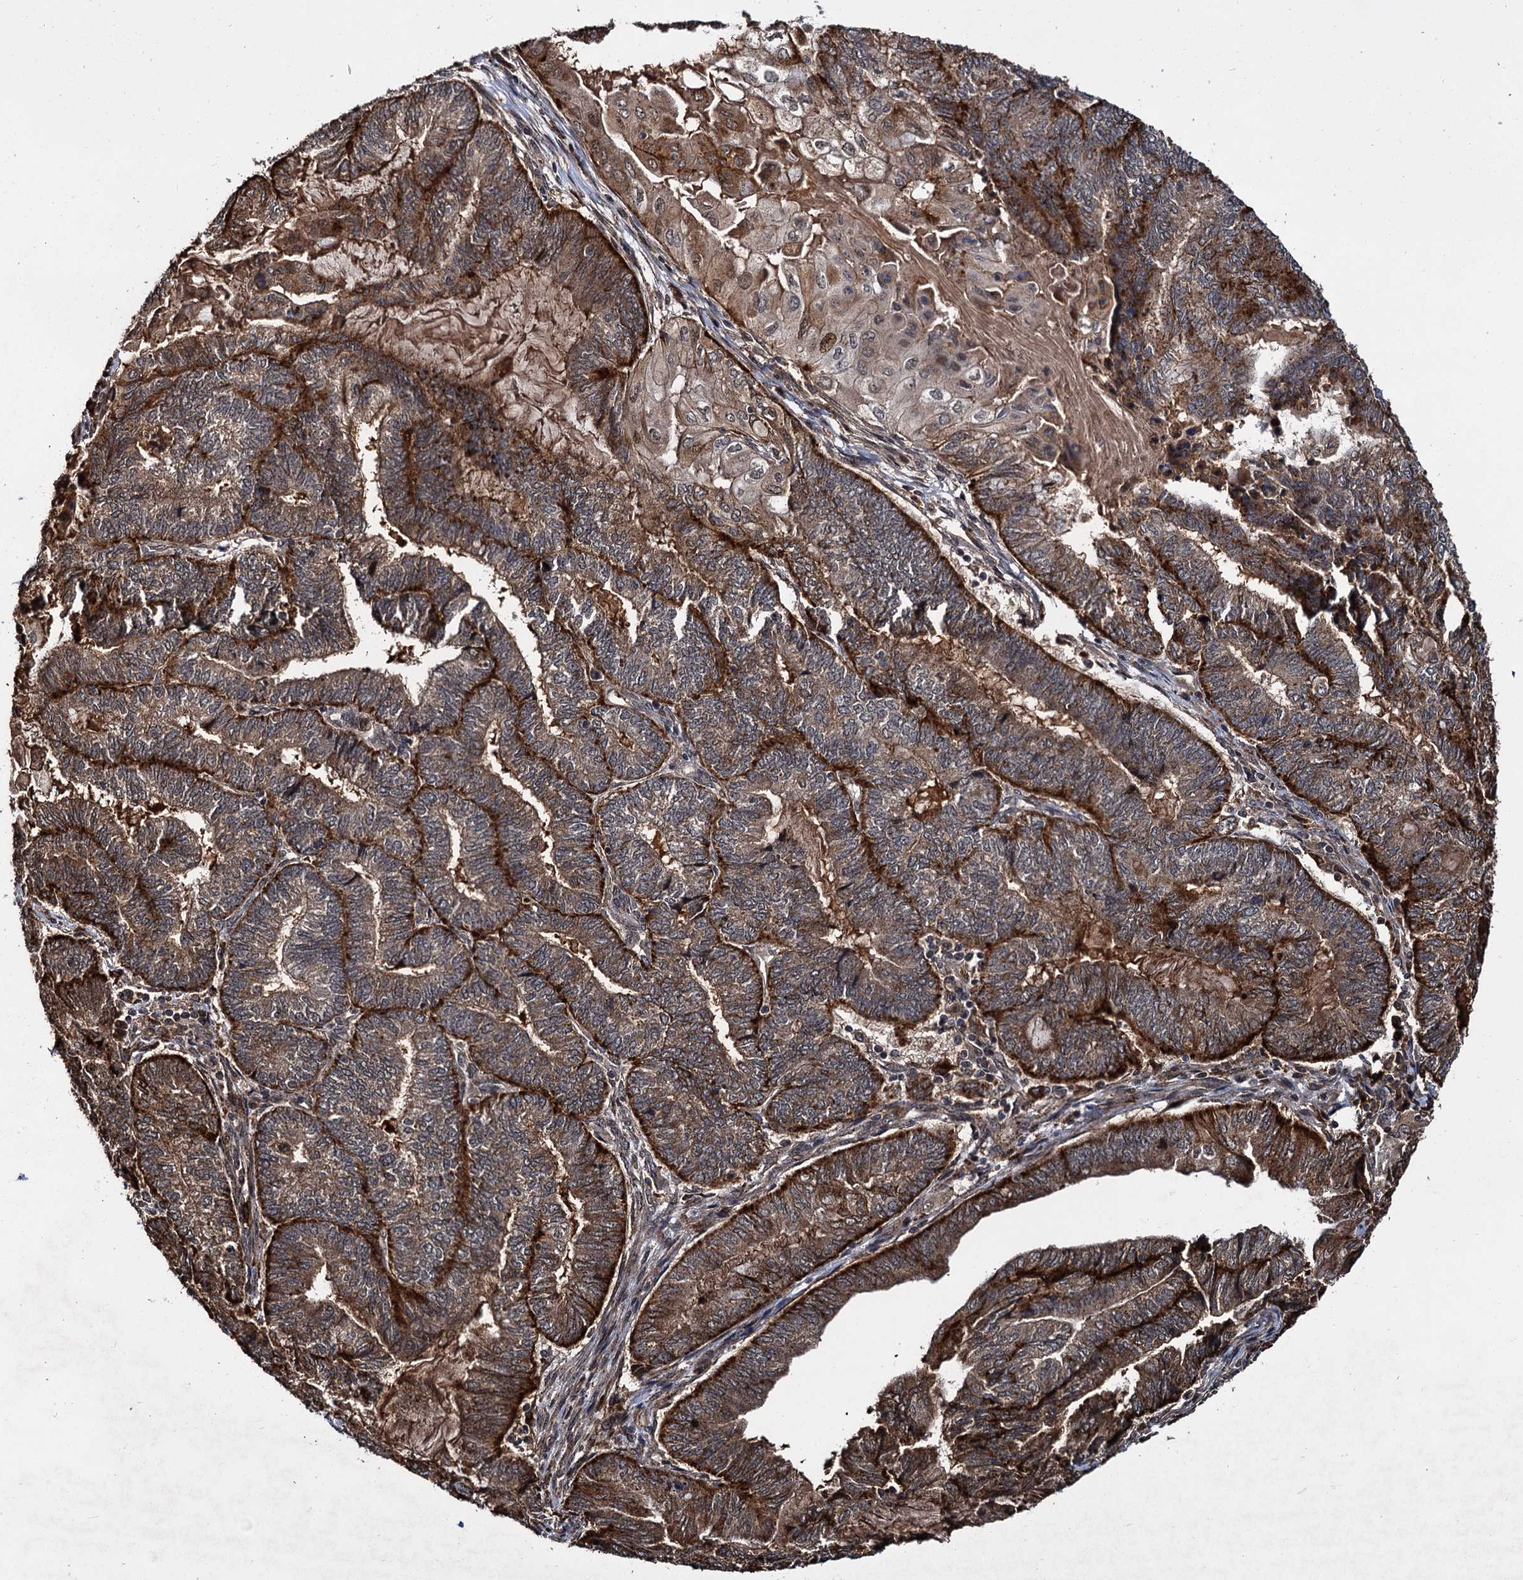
{"staining": {"intensity": "moderate", "quantity": ">75%", "location": "cytoplasmic/membranous"}, "tissue": "endometrial cancer", "cell_type": "Tumor cells", "image_type": "cancer", "snomed": [{"axis": "morphology", "description": "Adenocarcinoma, NOS"}, {"axis": "topography", "description": "Uterus"}, {"axis": "topography", "description": "Endometrium"}], "caption": "Immunohistochemistry (IHC) image of neoplastic tissue: endometrial cancer stained using immunohistochemistry exhibits medium levels of moderate protein expression localized specifically in the cytoplasmic/membranous of tumor cells, appearing as a cytoplasmic/membranous brown color.", "gene": "CEP192", "patient": {"sex": "female", "age": 70}}